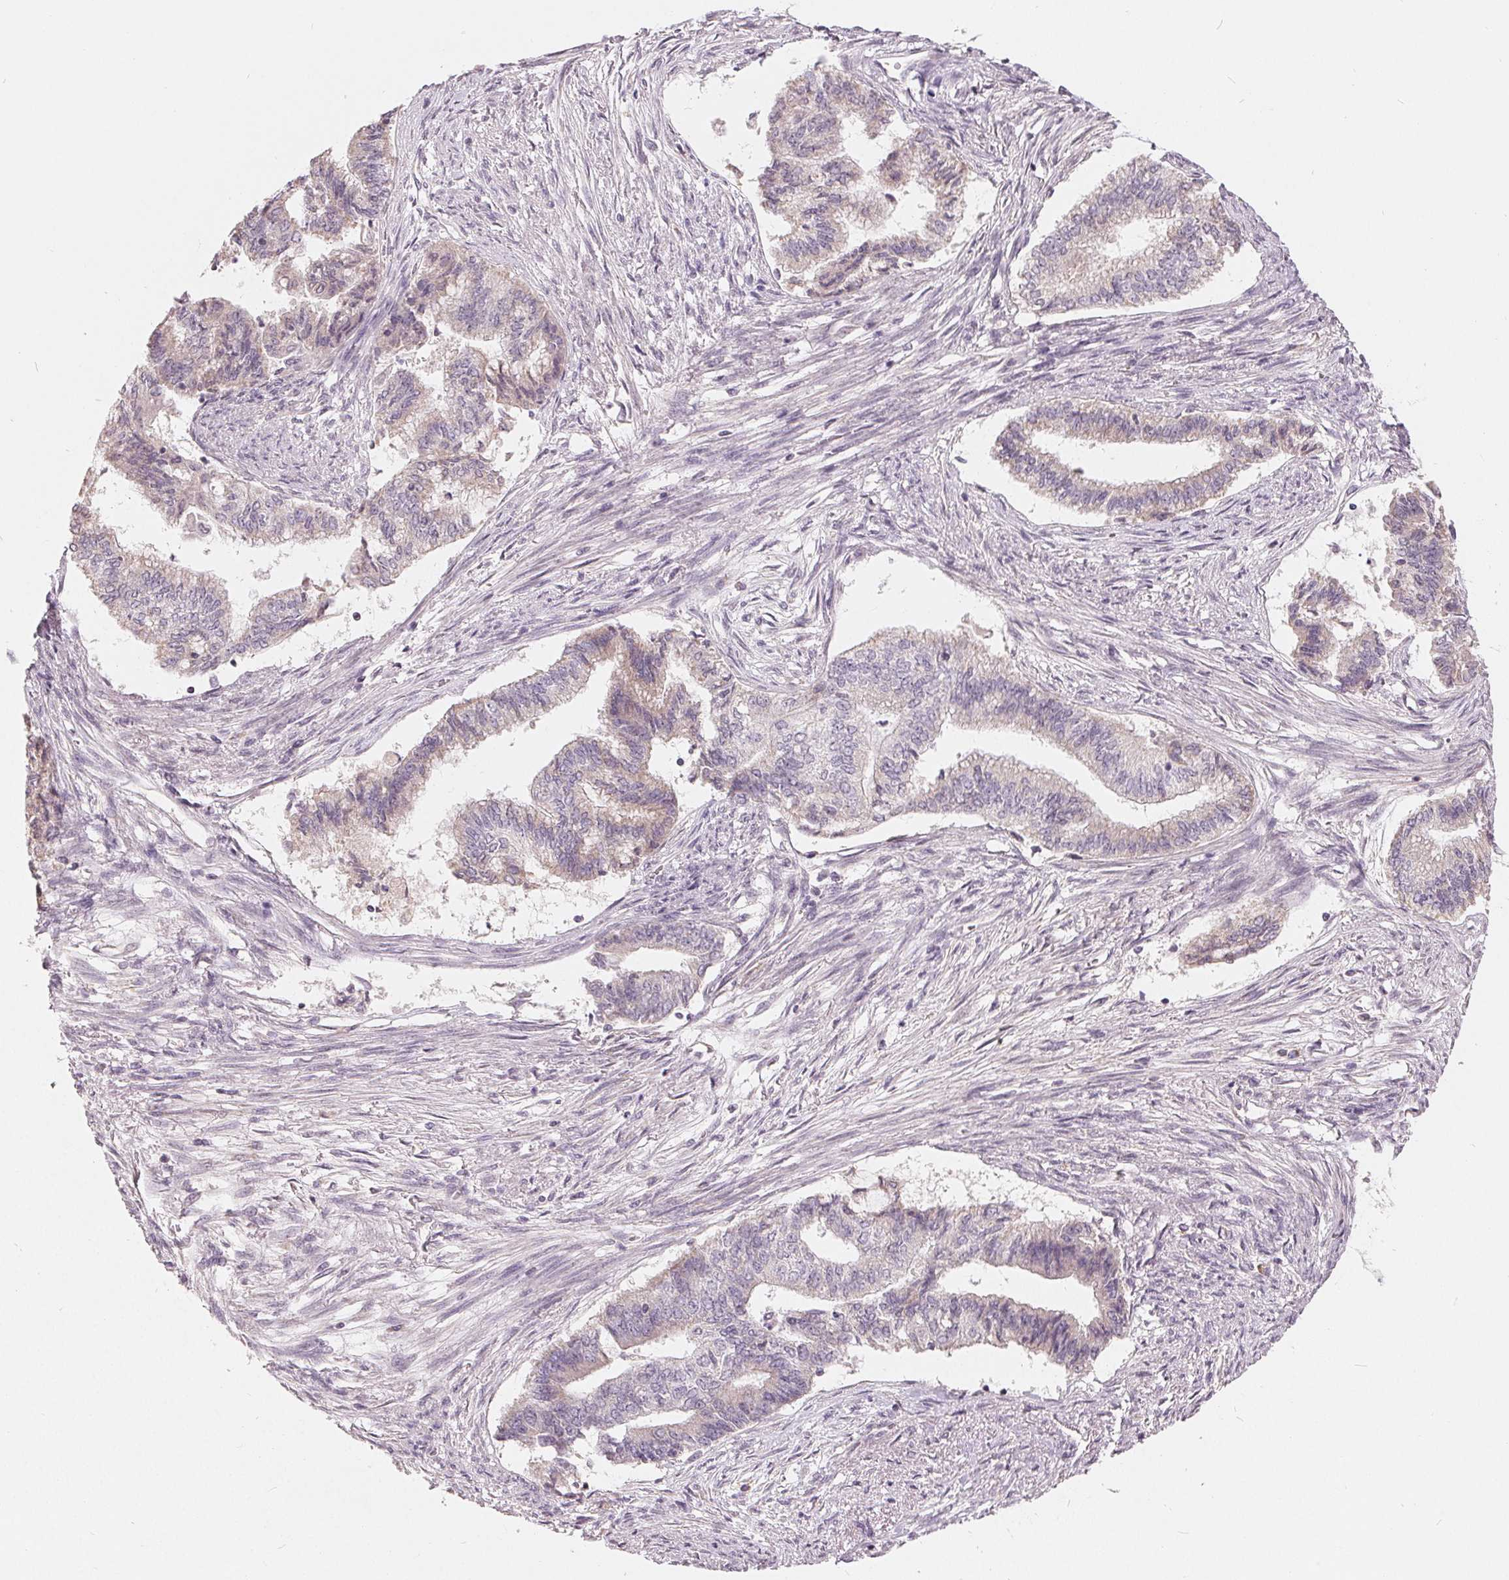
{"staining": {"intensity": "negative", "quantity": "none", "location": "none"}, "tissue": "endometrial cancer", "cell_type": "Tumor cells", "image_type": "cancer", "snomed": [{"axis": "morphology", "description": "Adenocarcinoma, NOS"}, {"axis": "topography", "description": "Endometrium"}], "caption": "Human adenocarcinoma (endometrial) stained for a protein using immunohistochemistry reveals no positivity in tumor cells.", "gene": "TRIM60", "patient": {"sex": "female", "age": 65}}